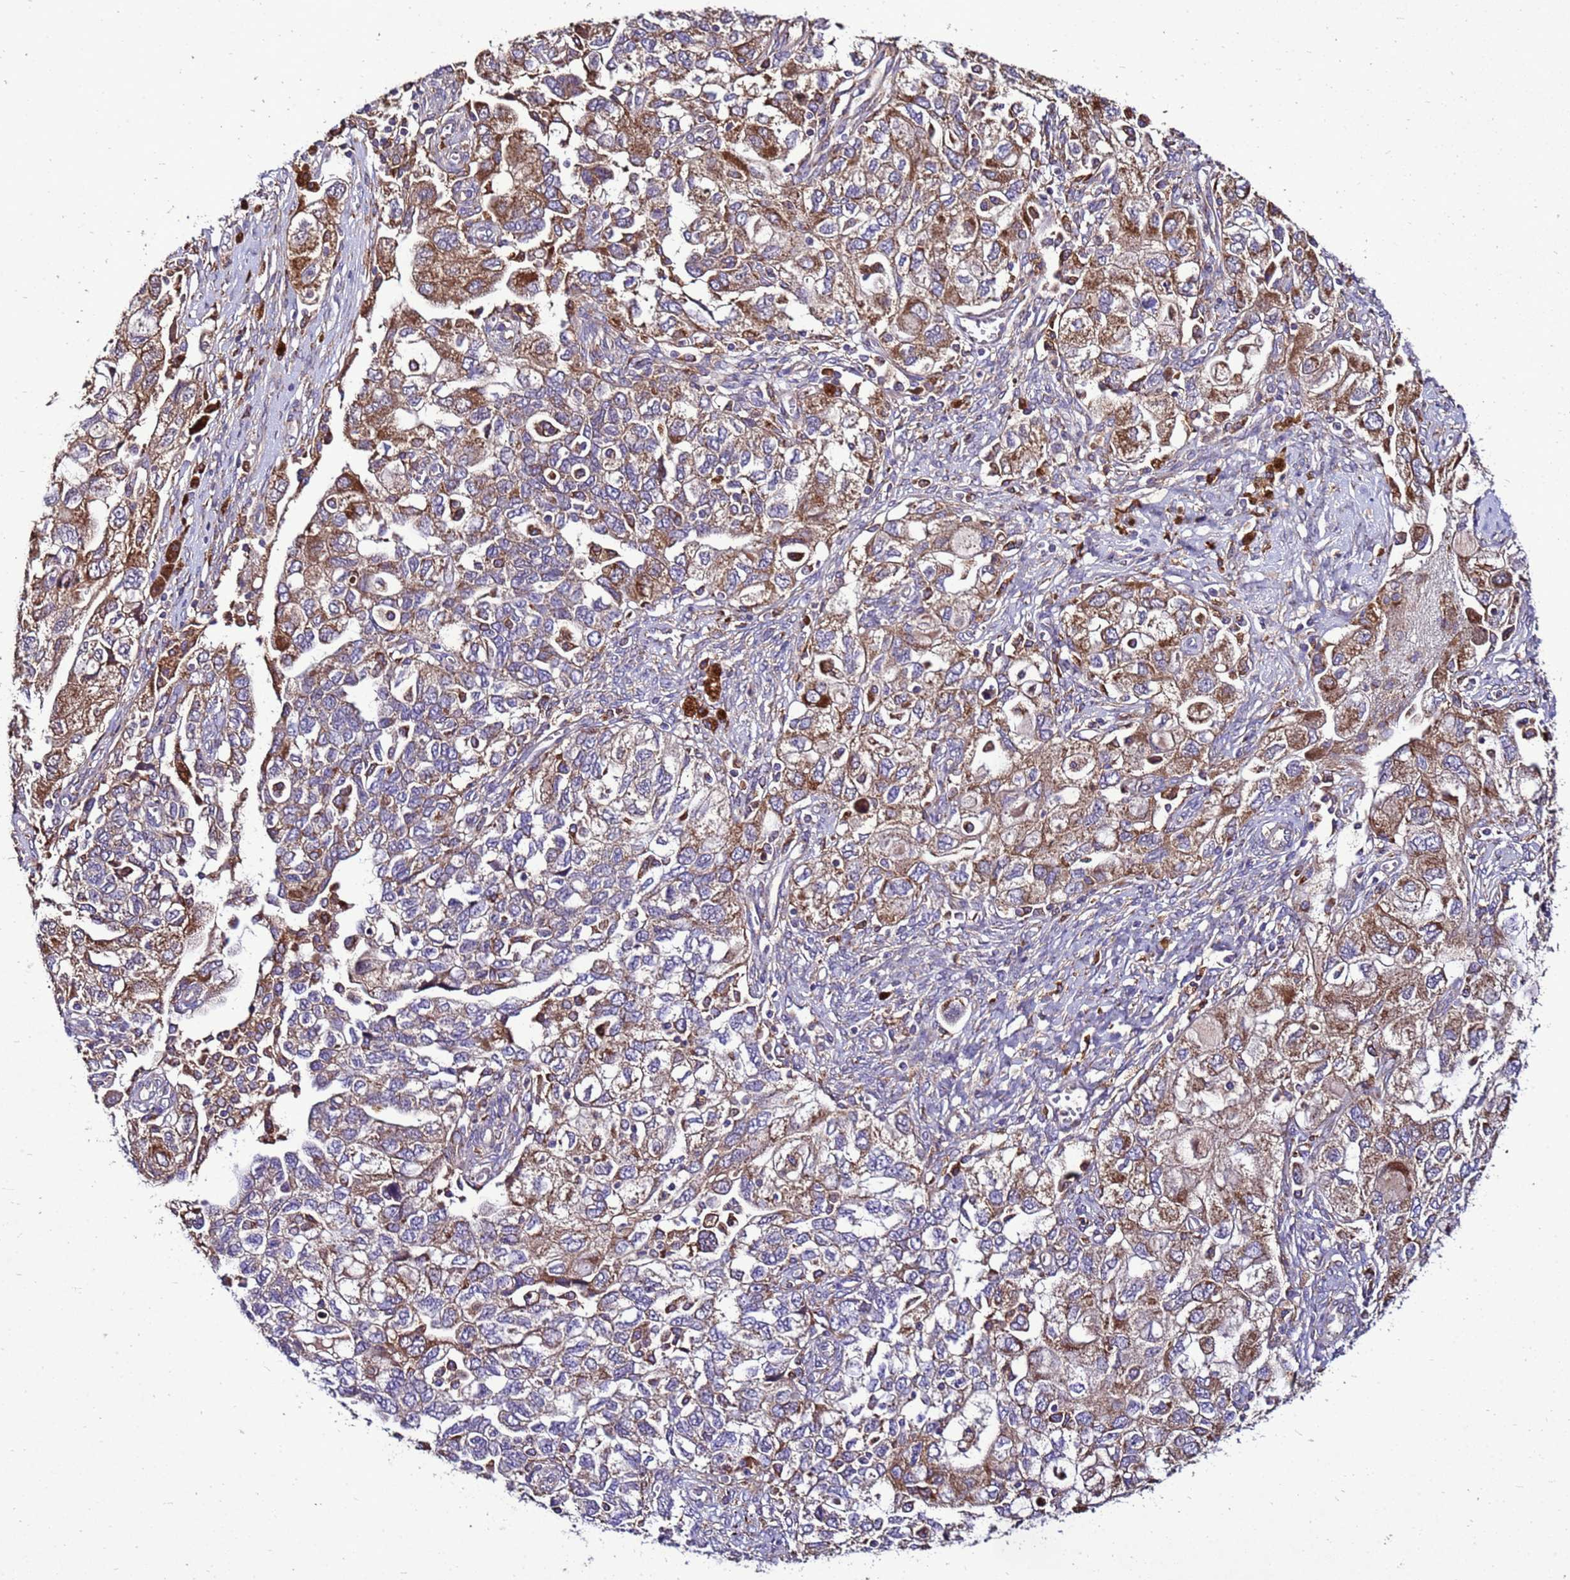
{"staining": {"intensity": "moderate", "quantity": ">75%", "location": "cytoplasmic/membranous"}, "tissue": "ovarian cancer", "cell_type": "Tumor cells", "image_type": "cancer", "snomed": [{"axis": "morphology", "description": "Carcinoma, NOS"}, {"axis": "morphology", "description": "Cystadenocarcinoma, serous, NOS"}, {"axis": "topography", "description": "Ovary"}], "caption": "Protein staining of serous cystadenocarcinoma (ovarian) tissue shows moderate cytoplasmic/membranous positivity in approximately >75% of tumor cells.", "gene": "ANTKMT", "patient": {"sex": "female", "age": 69}}